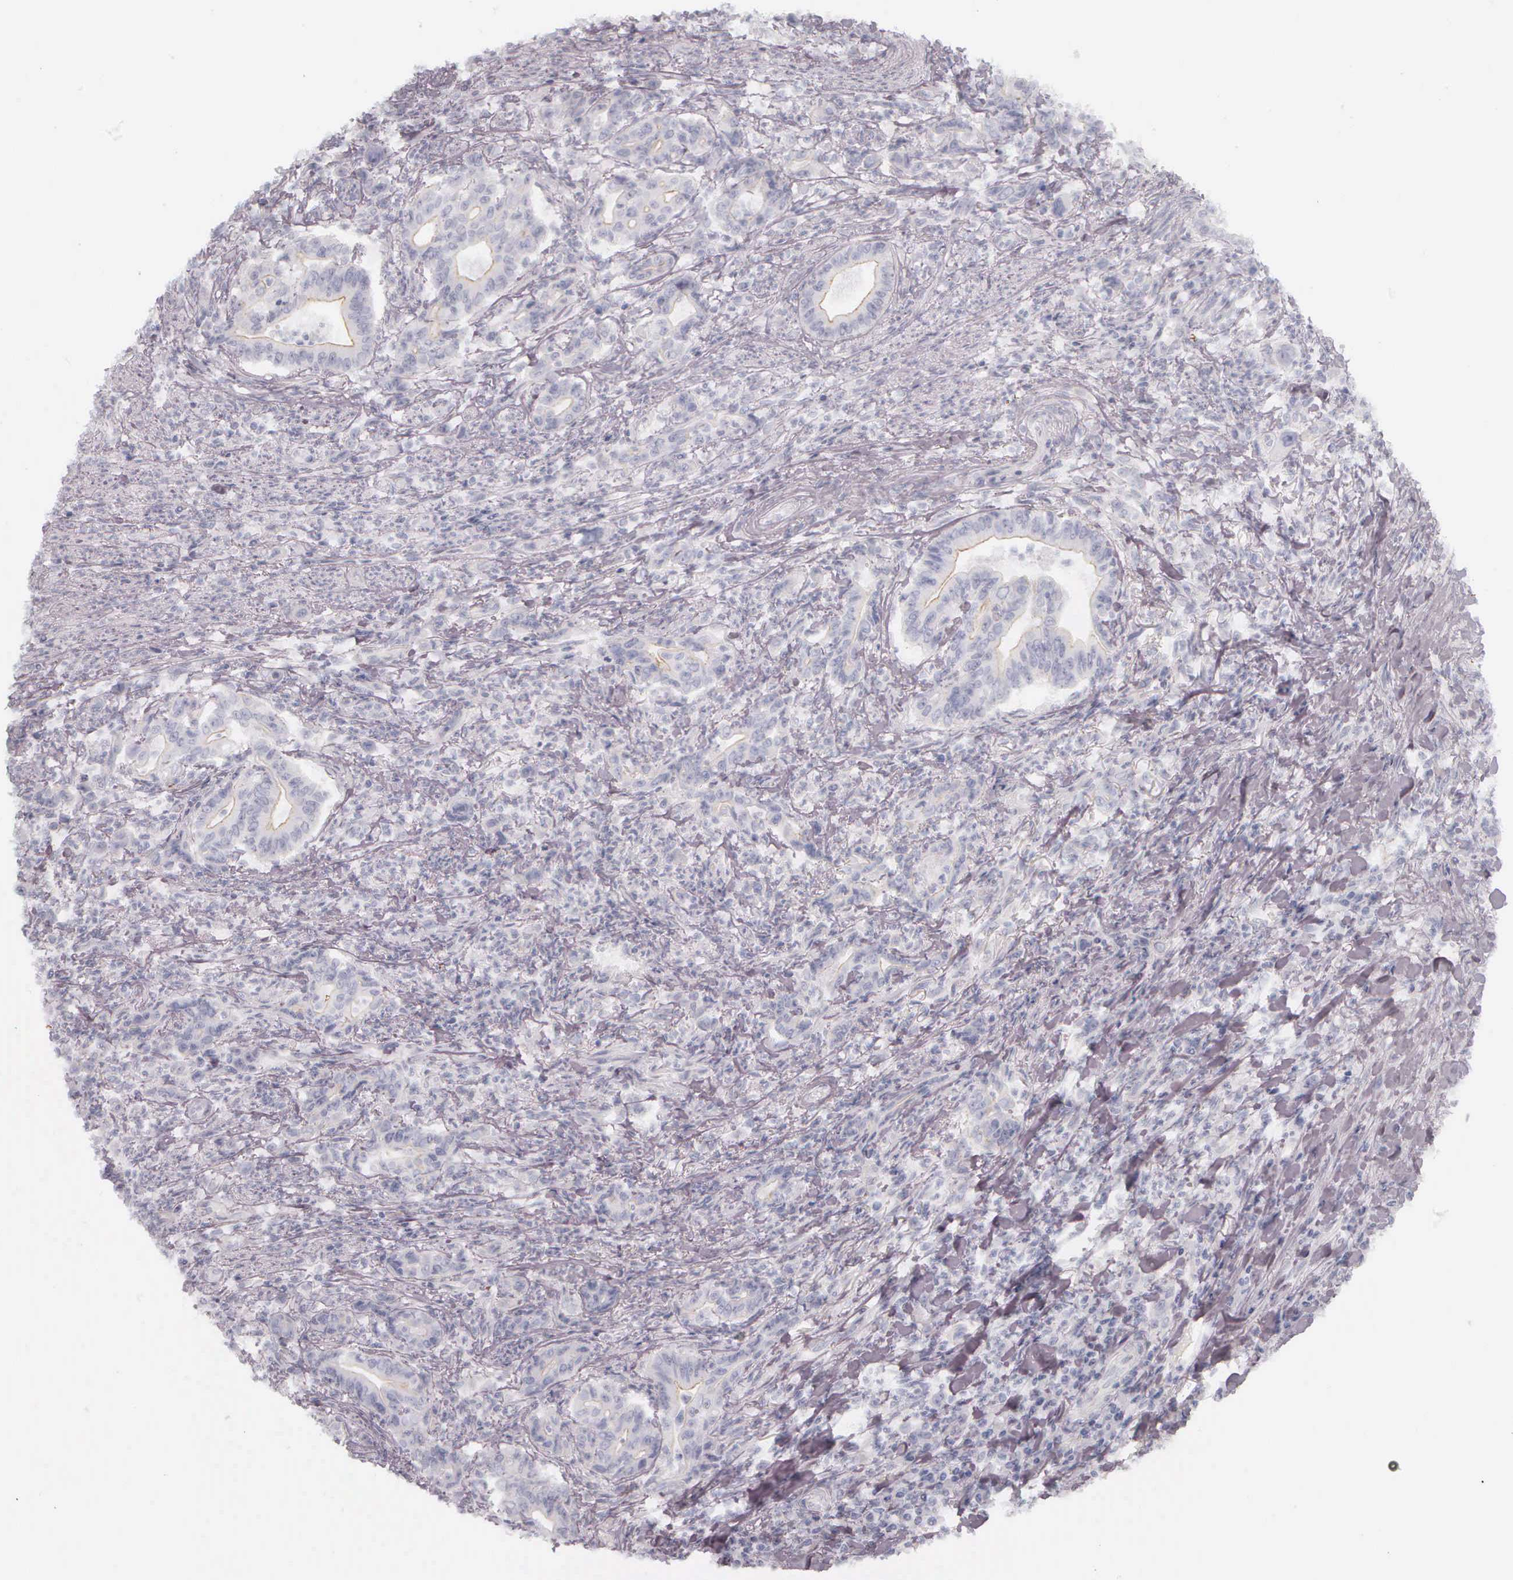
{"staining": {"intensity": "negative", "quantity": "none", "location": "none"}, "tissue": "stomach cancer", "cell_type": "Tumor cells", "image_type": "cancer", "snomed": [{"axis": "morphology", "description": "Adenocarcinoma, NOS"}, {"axis": "topography", "description": "Stomach"}], "caption": "DAB immunohistochemical staining of stomach cancer reveals no significant staining in tumor cells.", "gene": "KRT14", "patient": {"sex": "female", "age": 76}}